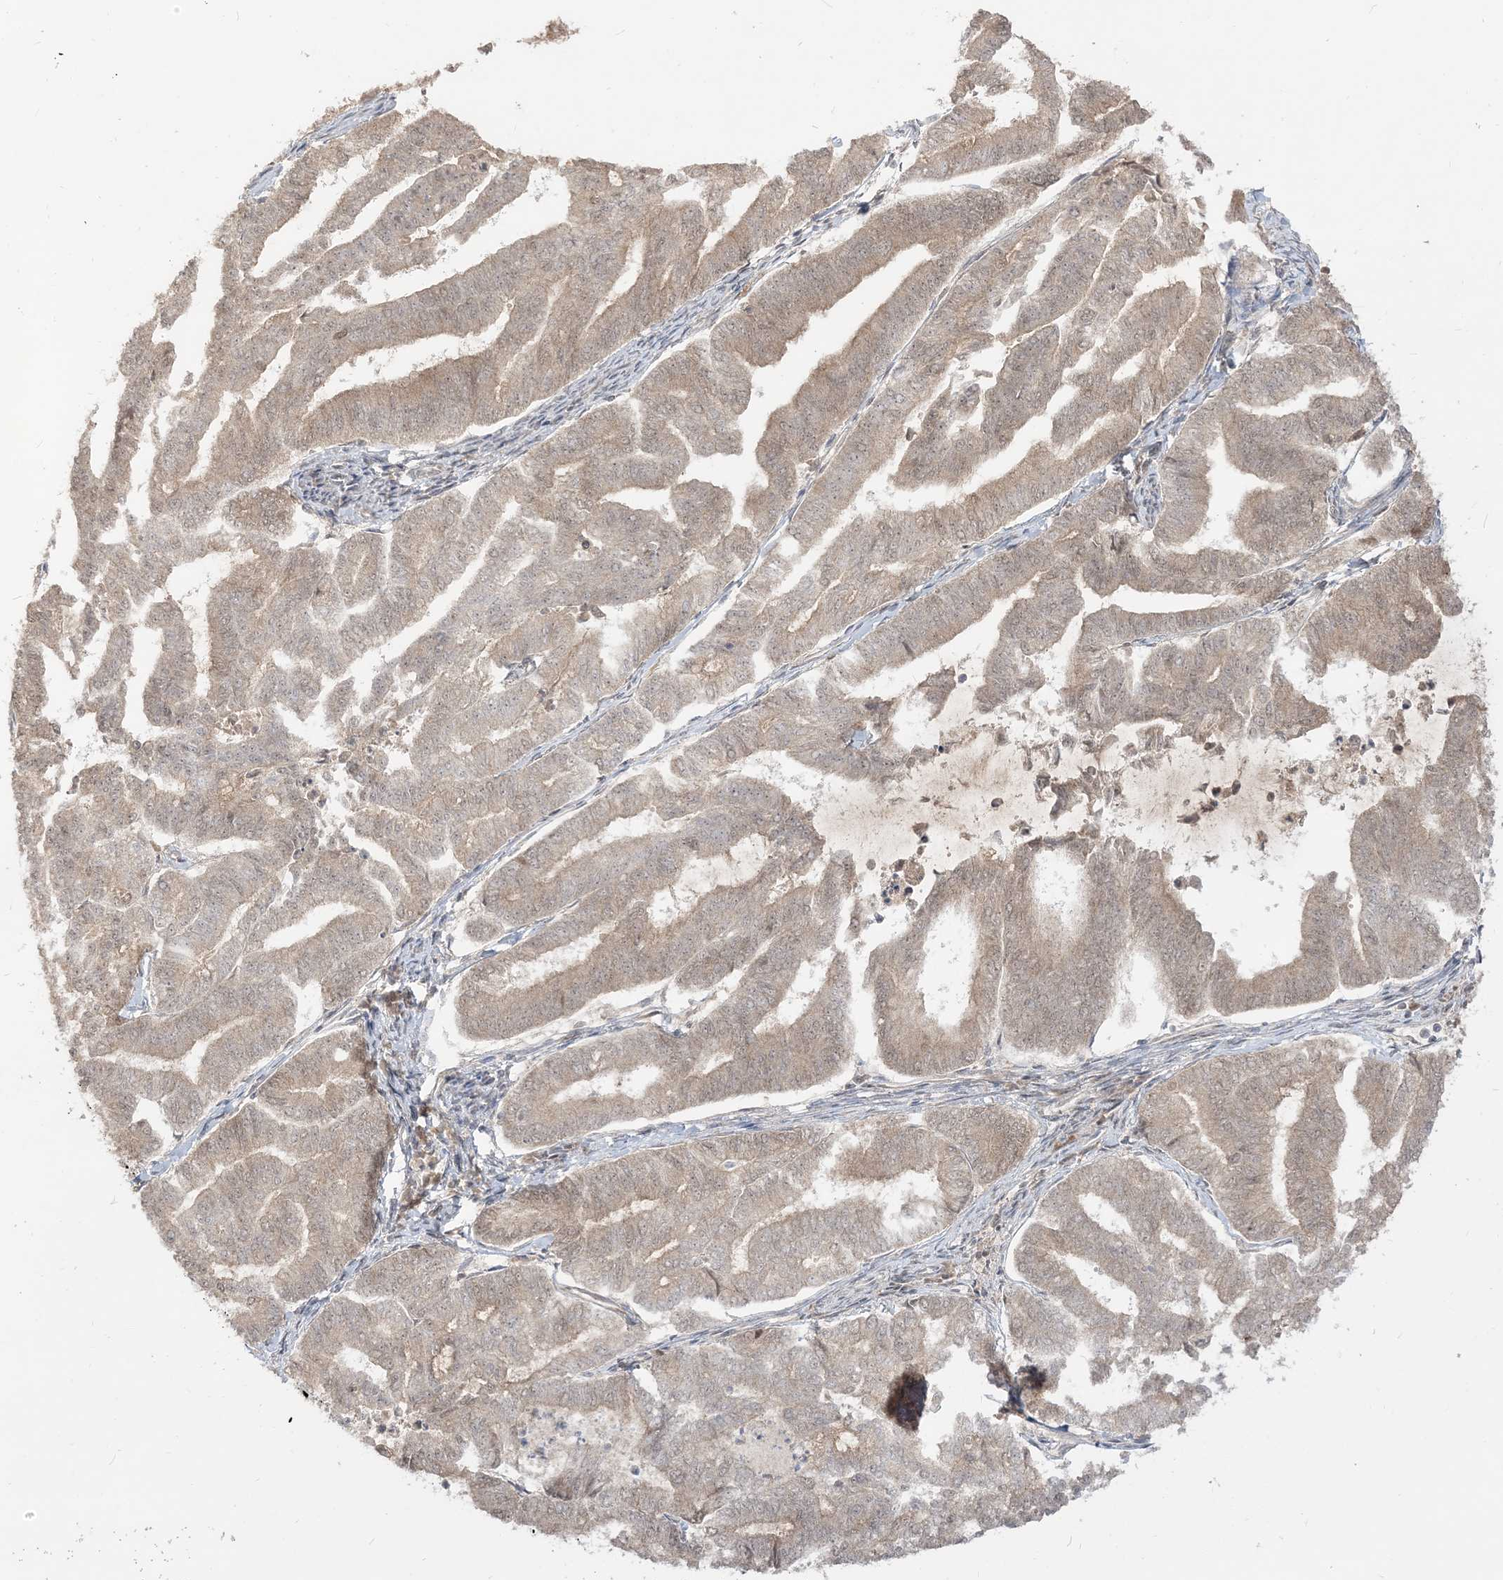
{"staining": {"intensity": "weak", "quantity": "<25%", "location": "cytoplasmic/membranous"}, "tissue": "endometrial cancer", "cell_type": "Tumor cells", "image_type": "cancer", "snomed": [{"axis": "morphology", "description": "Adenocarcinoma, NOS"}, {"axis": "topography", "description": "Endometrium"}], "caption": "DAB immunohistochemical staining of human endometrial adenocarcinoma shows no significant expression in tumor cells.", "gene": "TBCC", "patient": {"sex": "female", "age": 79}}